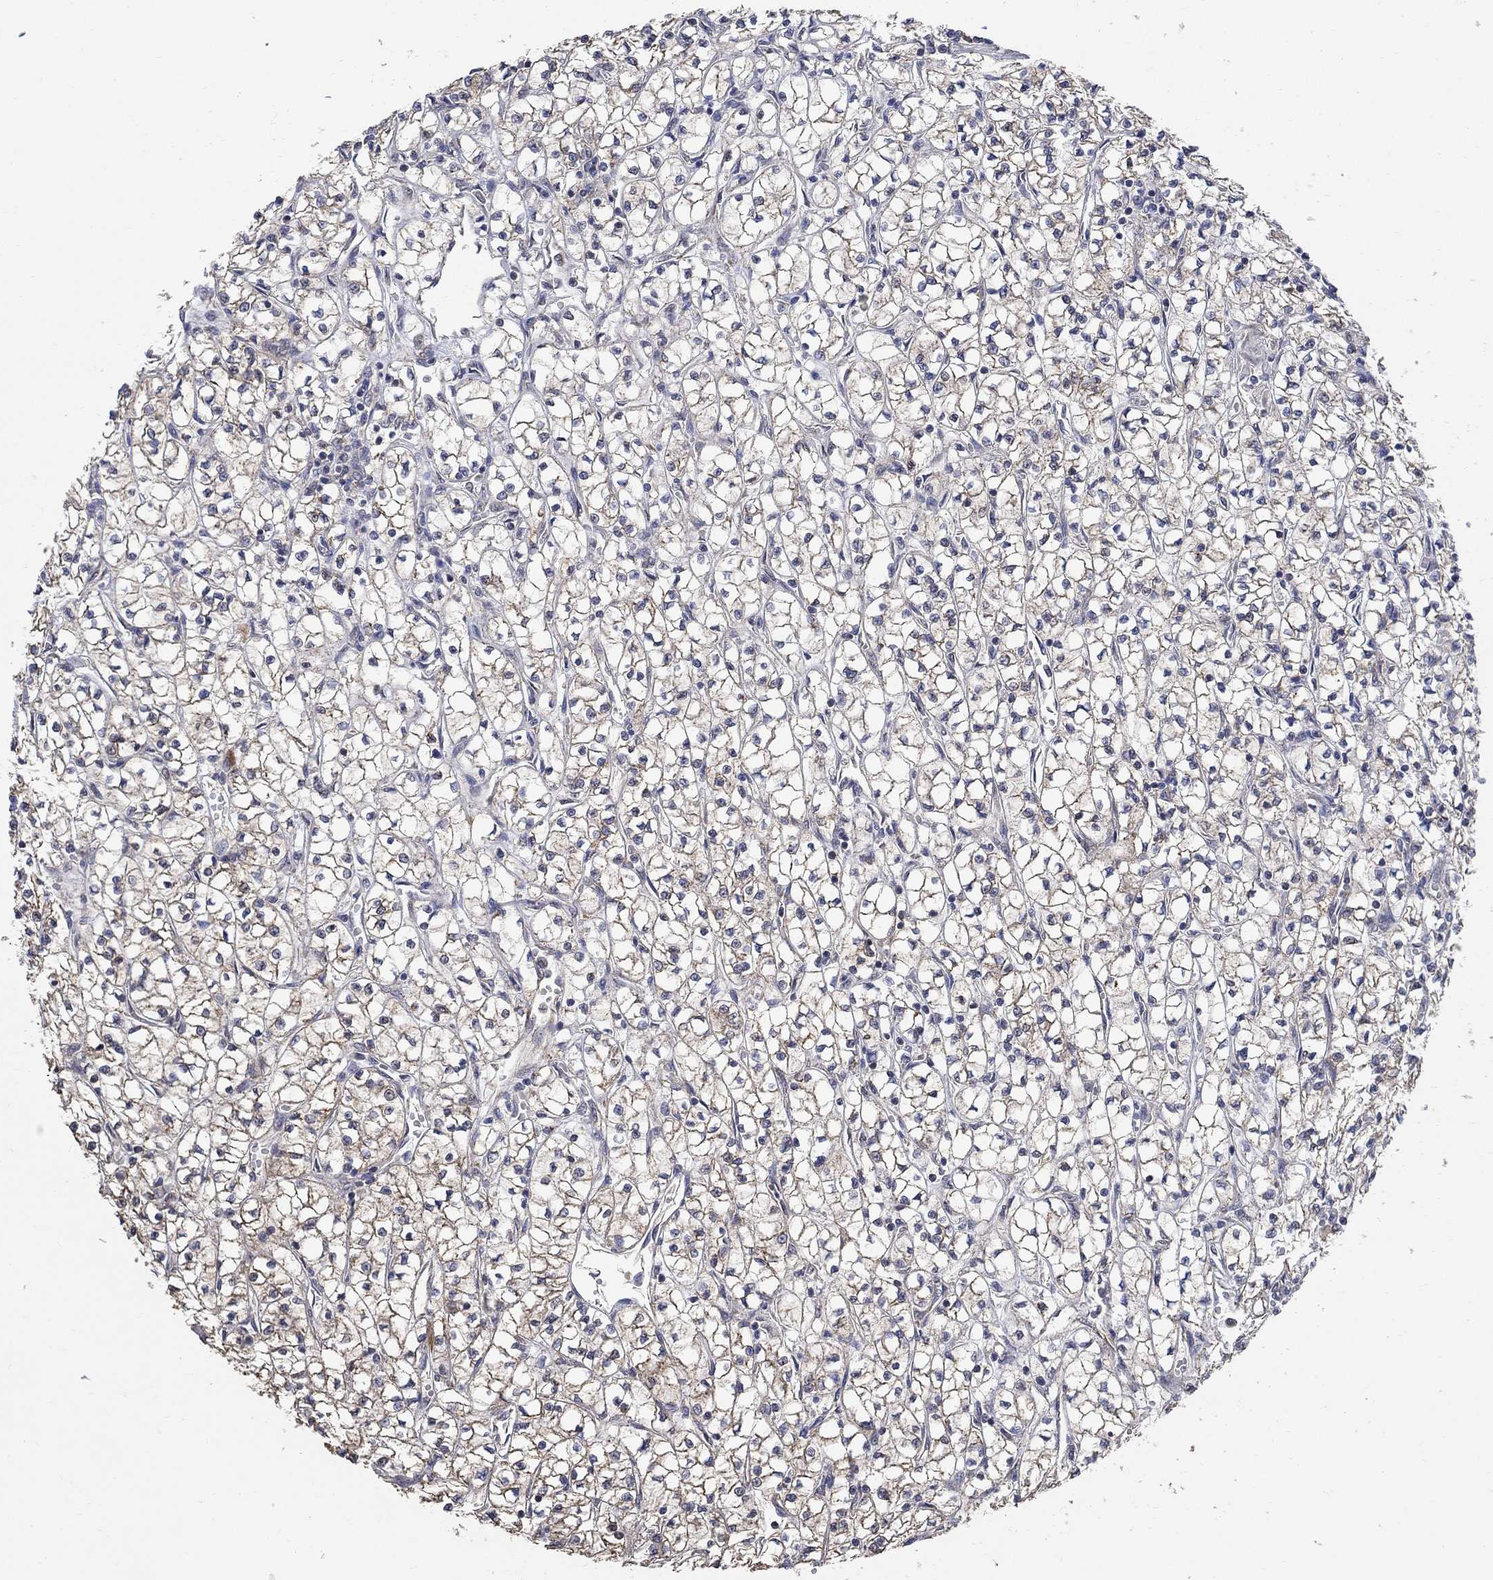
{"staining": {"intensity": "moderate", "quantity": "25%-75%", "location": "cytoplasmic/membranous"}, "tissue": "renal cancer", "cell_type": "Tumor cells", "image_type": "cancer", "snomed": [{"axis": "morphology", "description": "Adenocarcinoma, NOS"}, {"axis": "topography", "description": "Kidney"}], "caption": "Protein expression analysis of human renal cancer (adenocarcinoma) reveals moderate cytoplasmic/membranous expression in approximately 25%-75% of tumor cells.", "gene": "ANKRA2", "patient": {"sex": "female", "age": 64}}